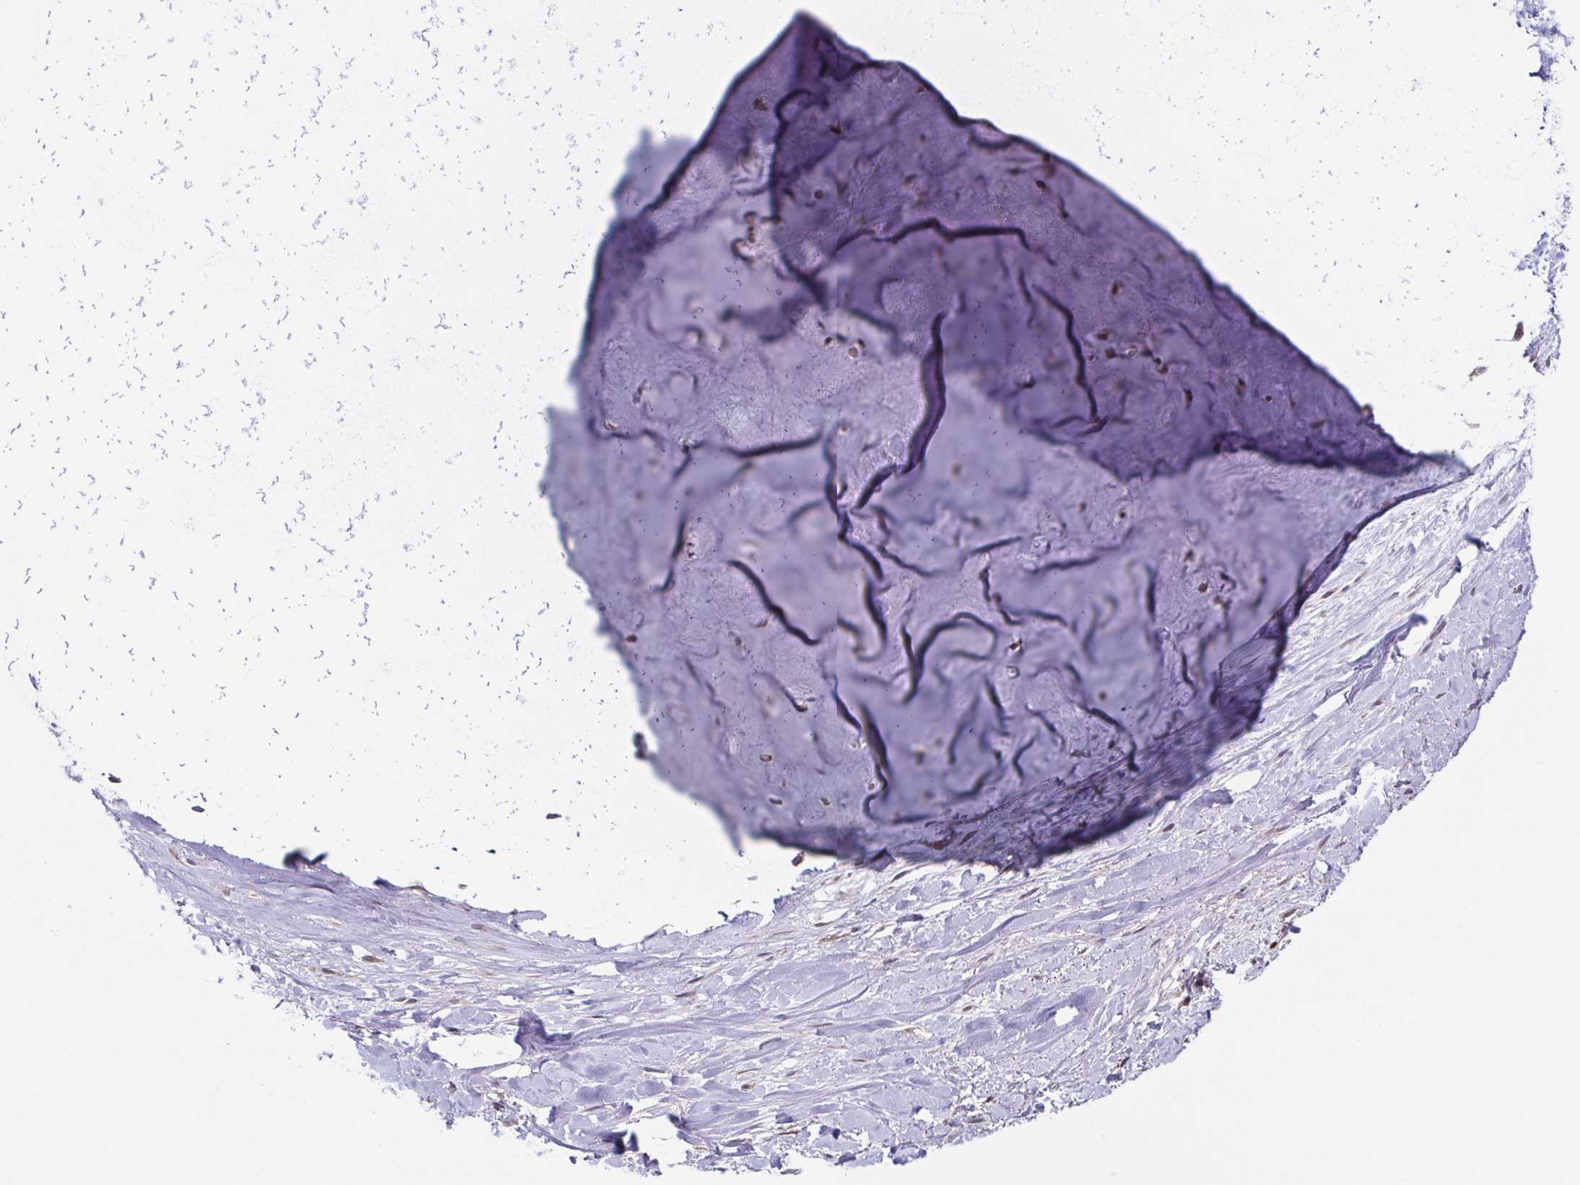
{"staining": {"intensity": "weak", "quantity": "25%-75%", "location": "cytoplasmic/membranous"}, "tissue": "adipose tissue", "cell_type": "Adipocytes", "image_type": "normal", "snomed": [{"axis": "morphology", "description": "Normal tissue, NOS"}, {"axis": "topography", "description": "Cartilage tissue"}], "caption": "High-power microscopy captured an immunohistochemistry micrograph of benign adipose tissue, revealing weak cytoplasmic/membranous positivity in about 25%-75% of adipocytes. (Brightfield microscopy of DAB IHC at high magnification).", "gene": "TTC19", "patient": {"sex": "male", "age": 57}}